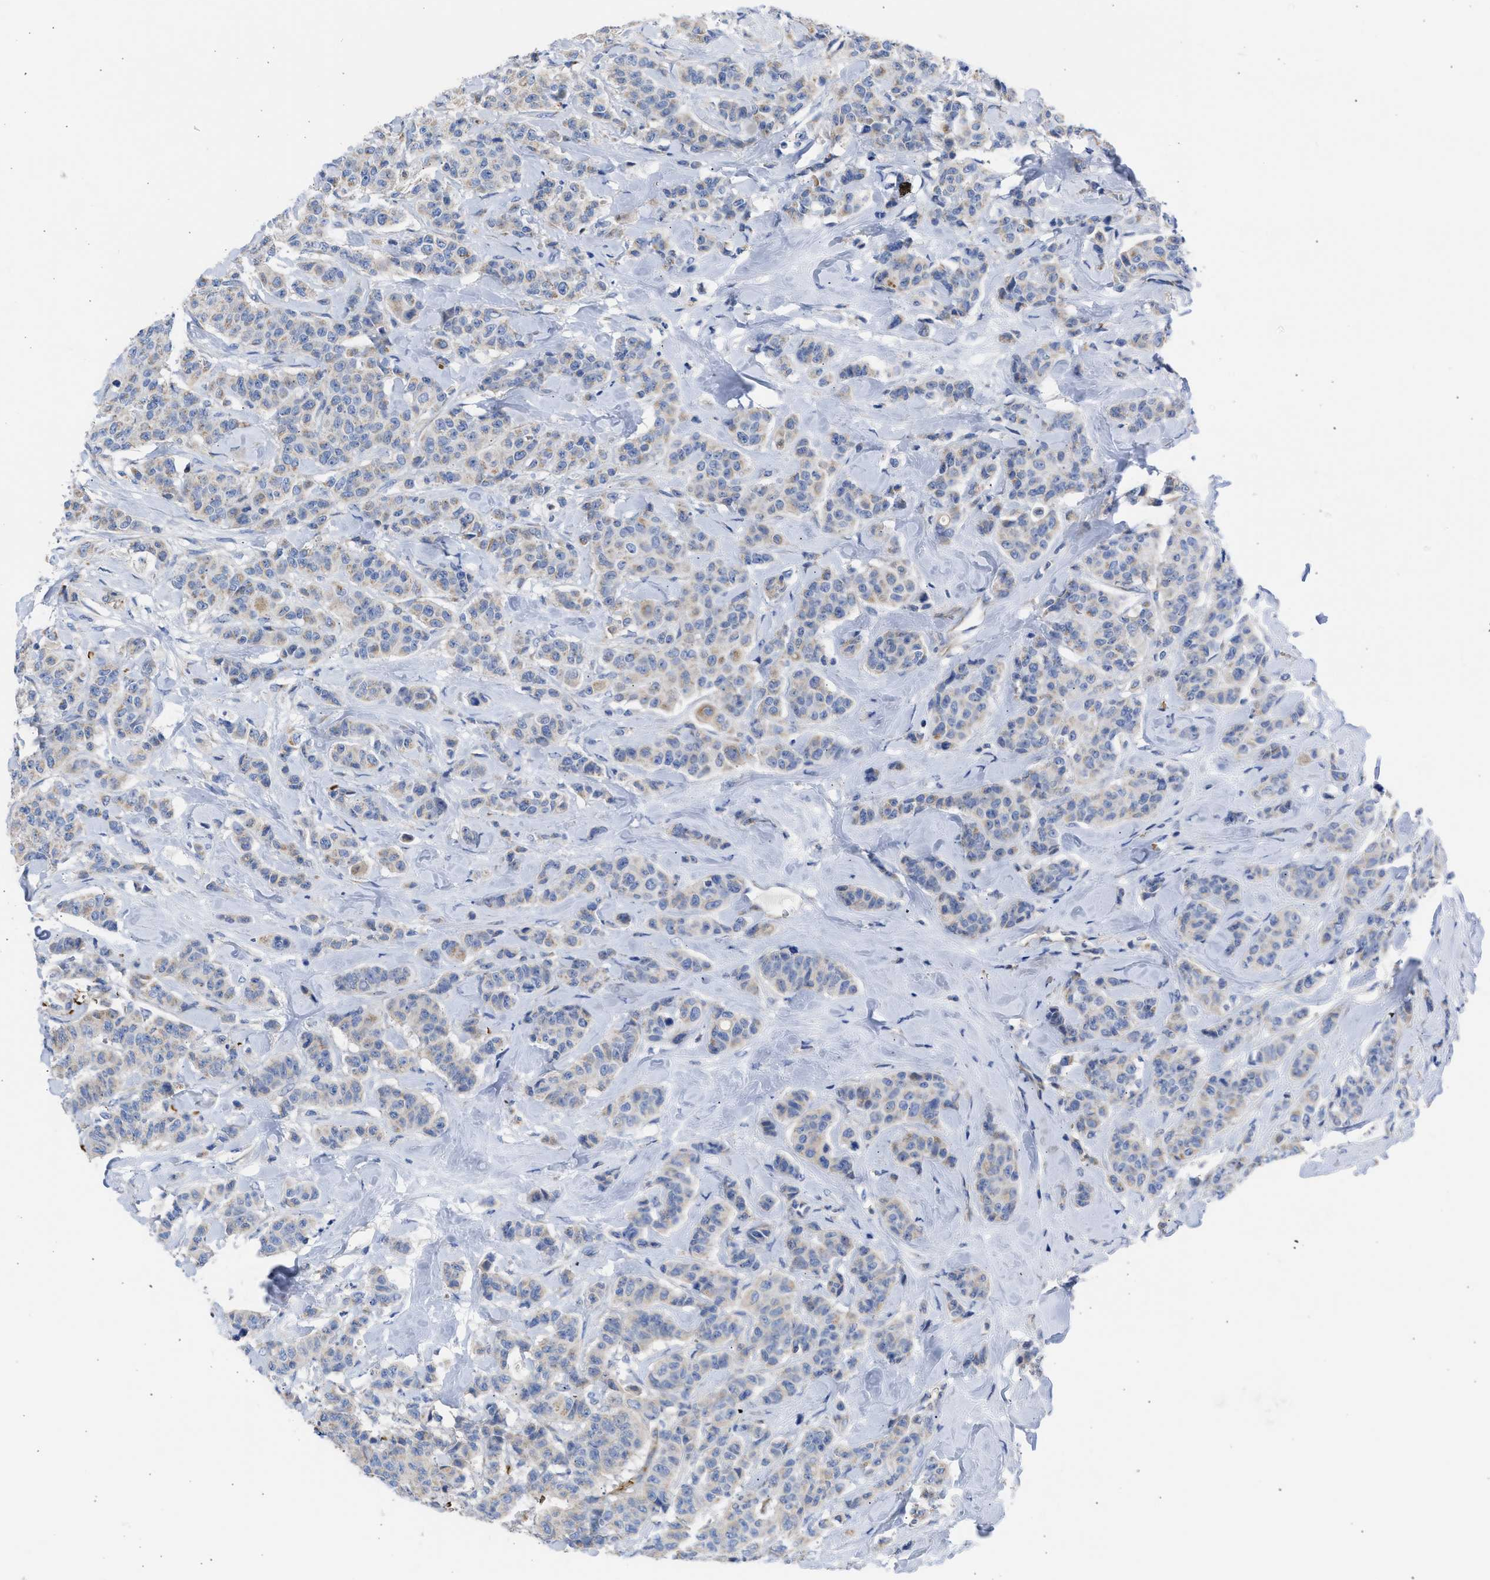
{"staining": {"intensity": "weak", "quantity": "25%-75%", "location": "cytoplasmic/membranous"}, "tissue": "breast cancer", "cell_type": "Tumor cells", "image_type": "cancer", "snomed": [{"axis": "morphology", "description": "Normal tissue, NOS"}, {"axis": "morphology", "description": "Duct carcinoma"}, {"axis": "topography", "description": "Breast"}], "caption": "Immunohistochemical staining of human breast cancer (intraductal carcinoma) displays weak cytoplasmic/membranous protein positivity in about 25%-75% of tumor cells.", "gene": "BTG3", "patient": {"sex": "female", "age": 40}}